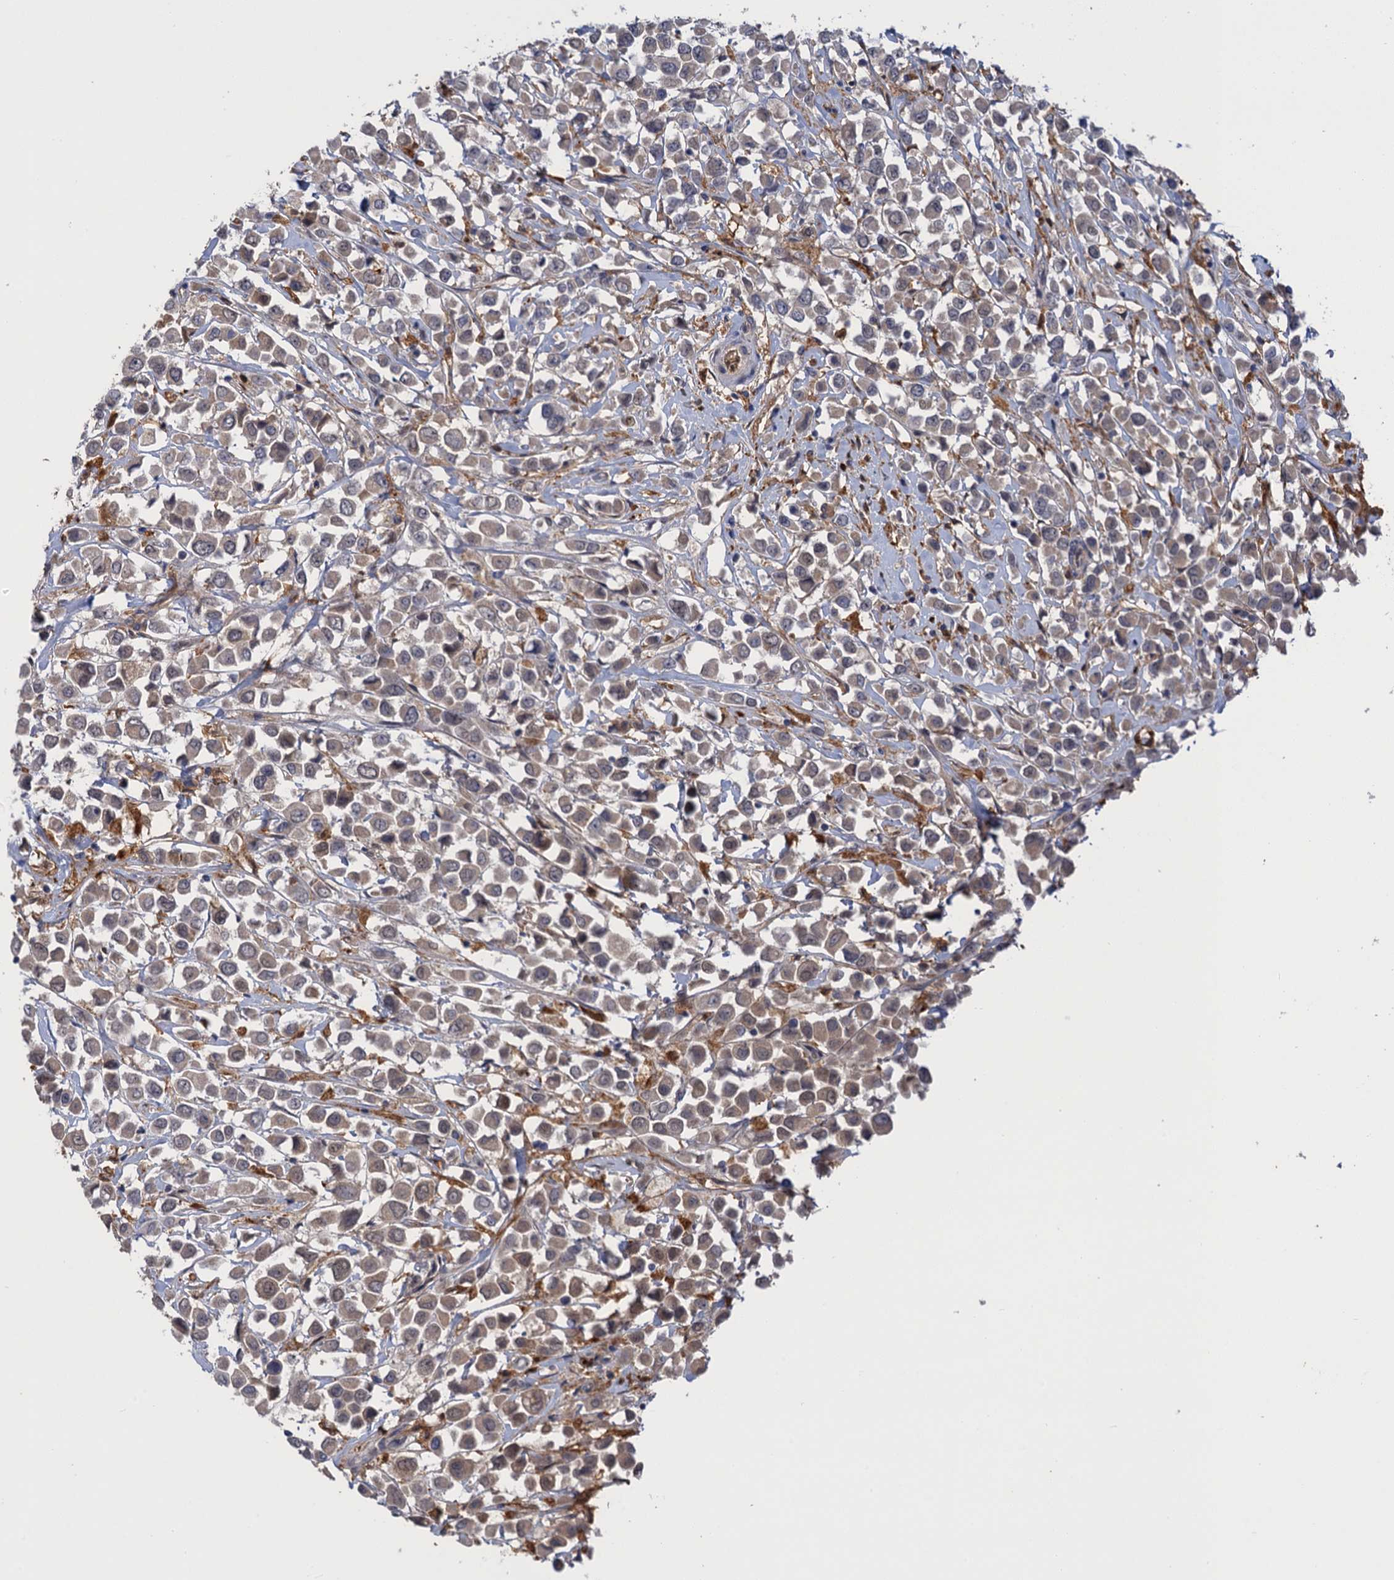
{"staining": {"intensity": "negative", "quantity": "none", "location": "none"}, "tissue": "breast cancer", "cell_type": "Tumor cells", "image_type": "cancer", "snomed": [{"axis": "morphology", "description": "Duct carcinoma"}, {"axis": "topography", "description": "Breast"}], "caption": "Tumor cells are negative for brown protein staining in breast cancer (infiltrating ductal carcinoma).", "gene": "NEK8", "patient": {"sex": "female", "age": 61}}